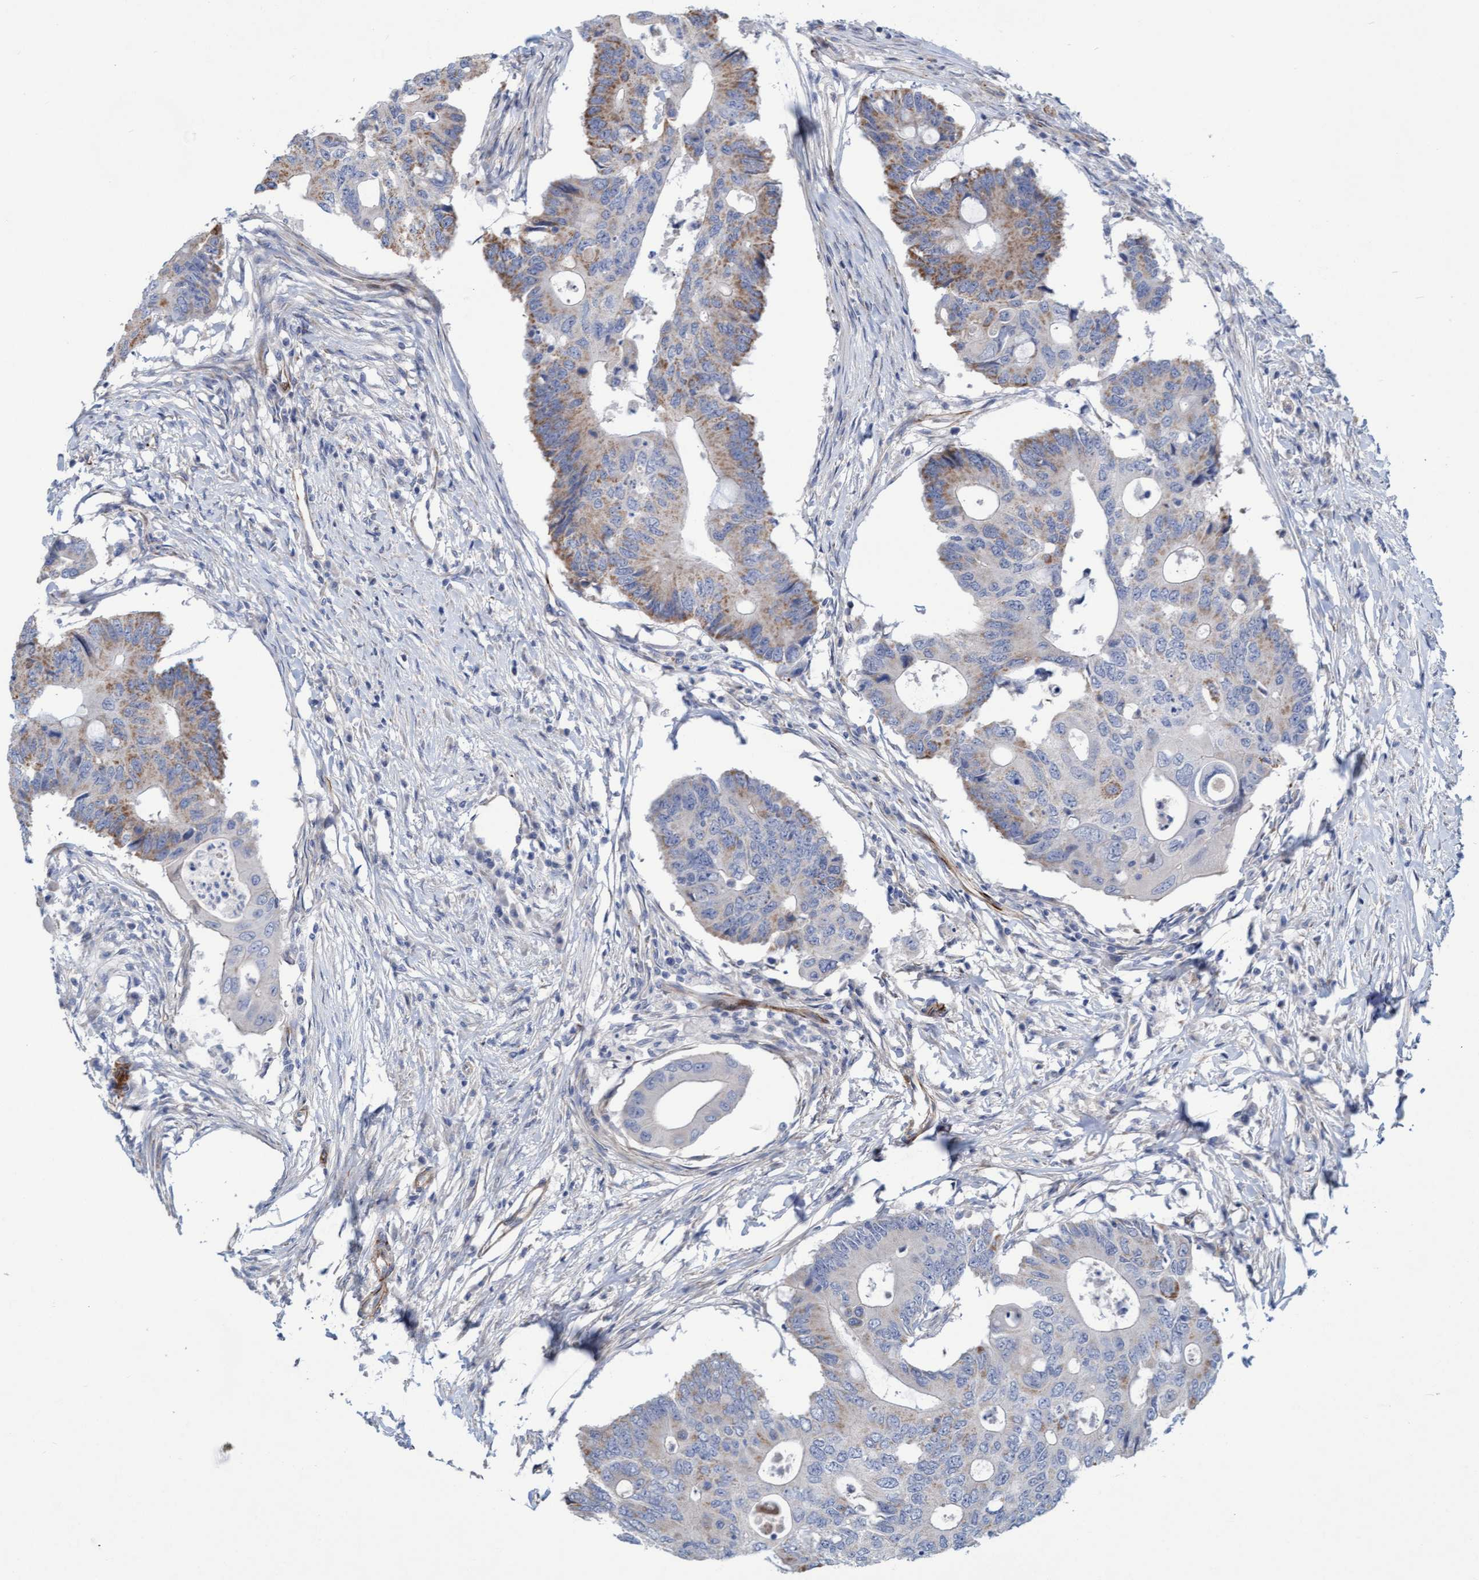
{"staining": {"intensity": "moderate", "quantity": "25%-75%", "location": "cytoplasmic/membranous"}, "tissue": "colorectal cancer", "cell_type": "Tumor cells", "image_type": "cancer", "snomed": [{"axis": "morphology", "description": "Adenocarcinoma, NOS"}, {"axis": "topography", "description": "Colon"}], "caption": "Immunohistochemical staining of human colorectal cancer (adenocarcinoma) displays medium levels of moderate cytoplasmic/membranous positivity in approximately 25%-75% of tumor cells. (brown staining indicates protein expression, while blue staining denotes nuclei).", "gene": "POLG2", "patient": {"sex": "male", "age": 71}}